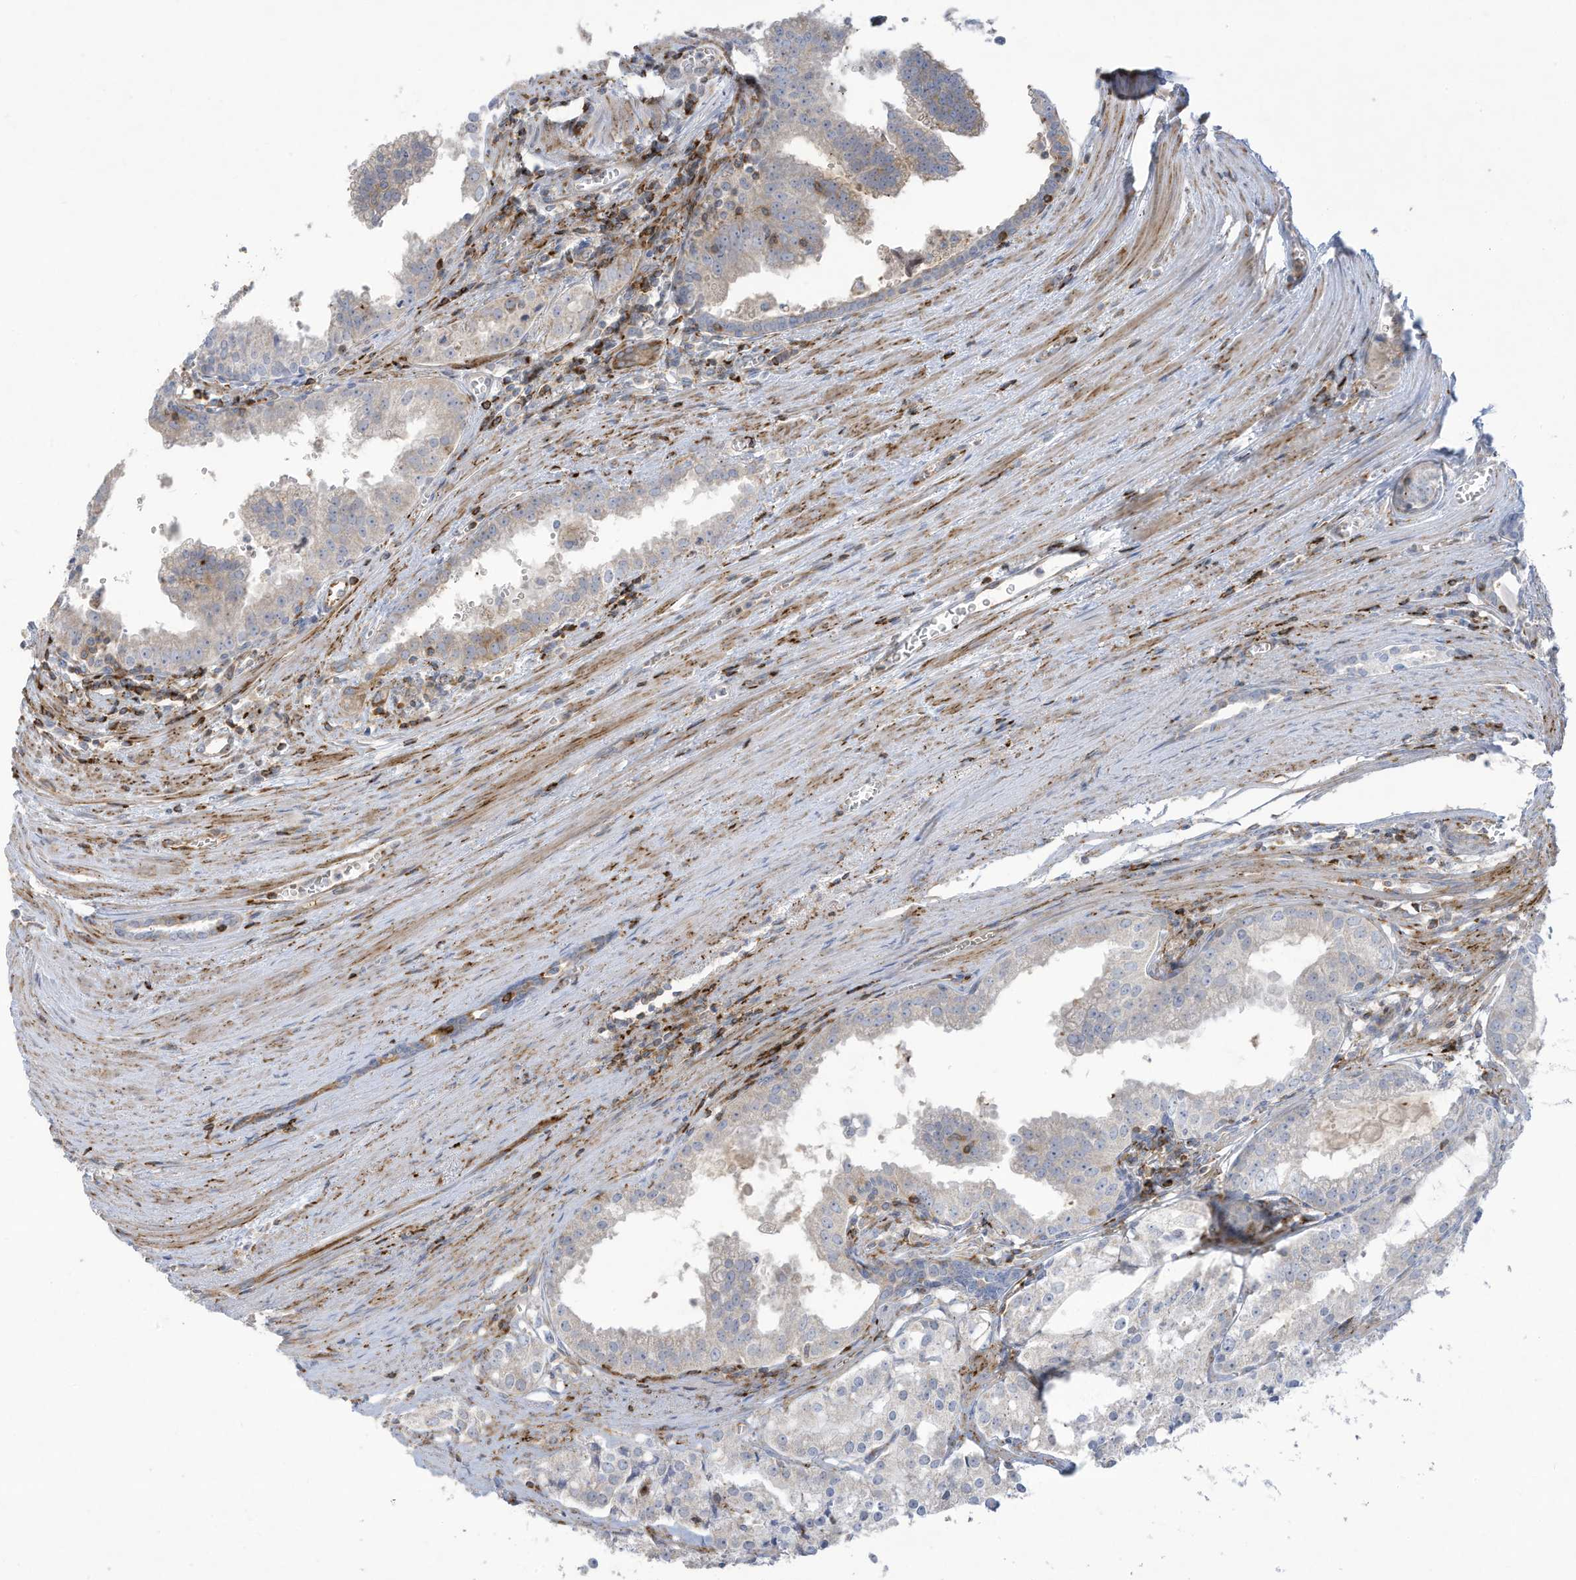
{"staining": {"intensity": "negative", "quantity": "none", "location": "none"}, "tissue": "prostate cancer", "cell_type": "Tumor cells", "image_type": "cancer", "snomed": [{"axis": "morphology", "description": "Adenocarcinoma, High grade"}, {"axis": "topography", "description": "Prostate"}], "caption": "A micrograph of prostate adenocarcinoma (high-grade) stained for a protein reveals no brown staining in tumor cells.", "gene": "THNSL2", "patient": {"sex": "male", "age": 68}}